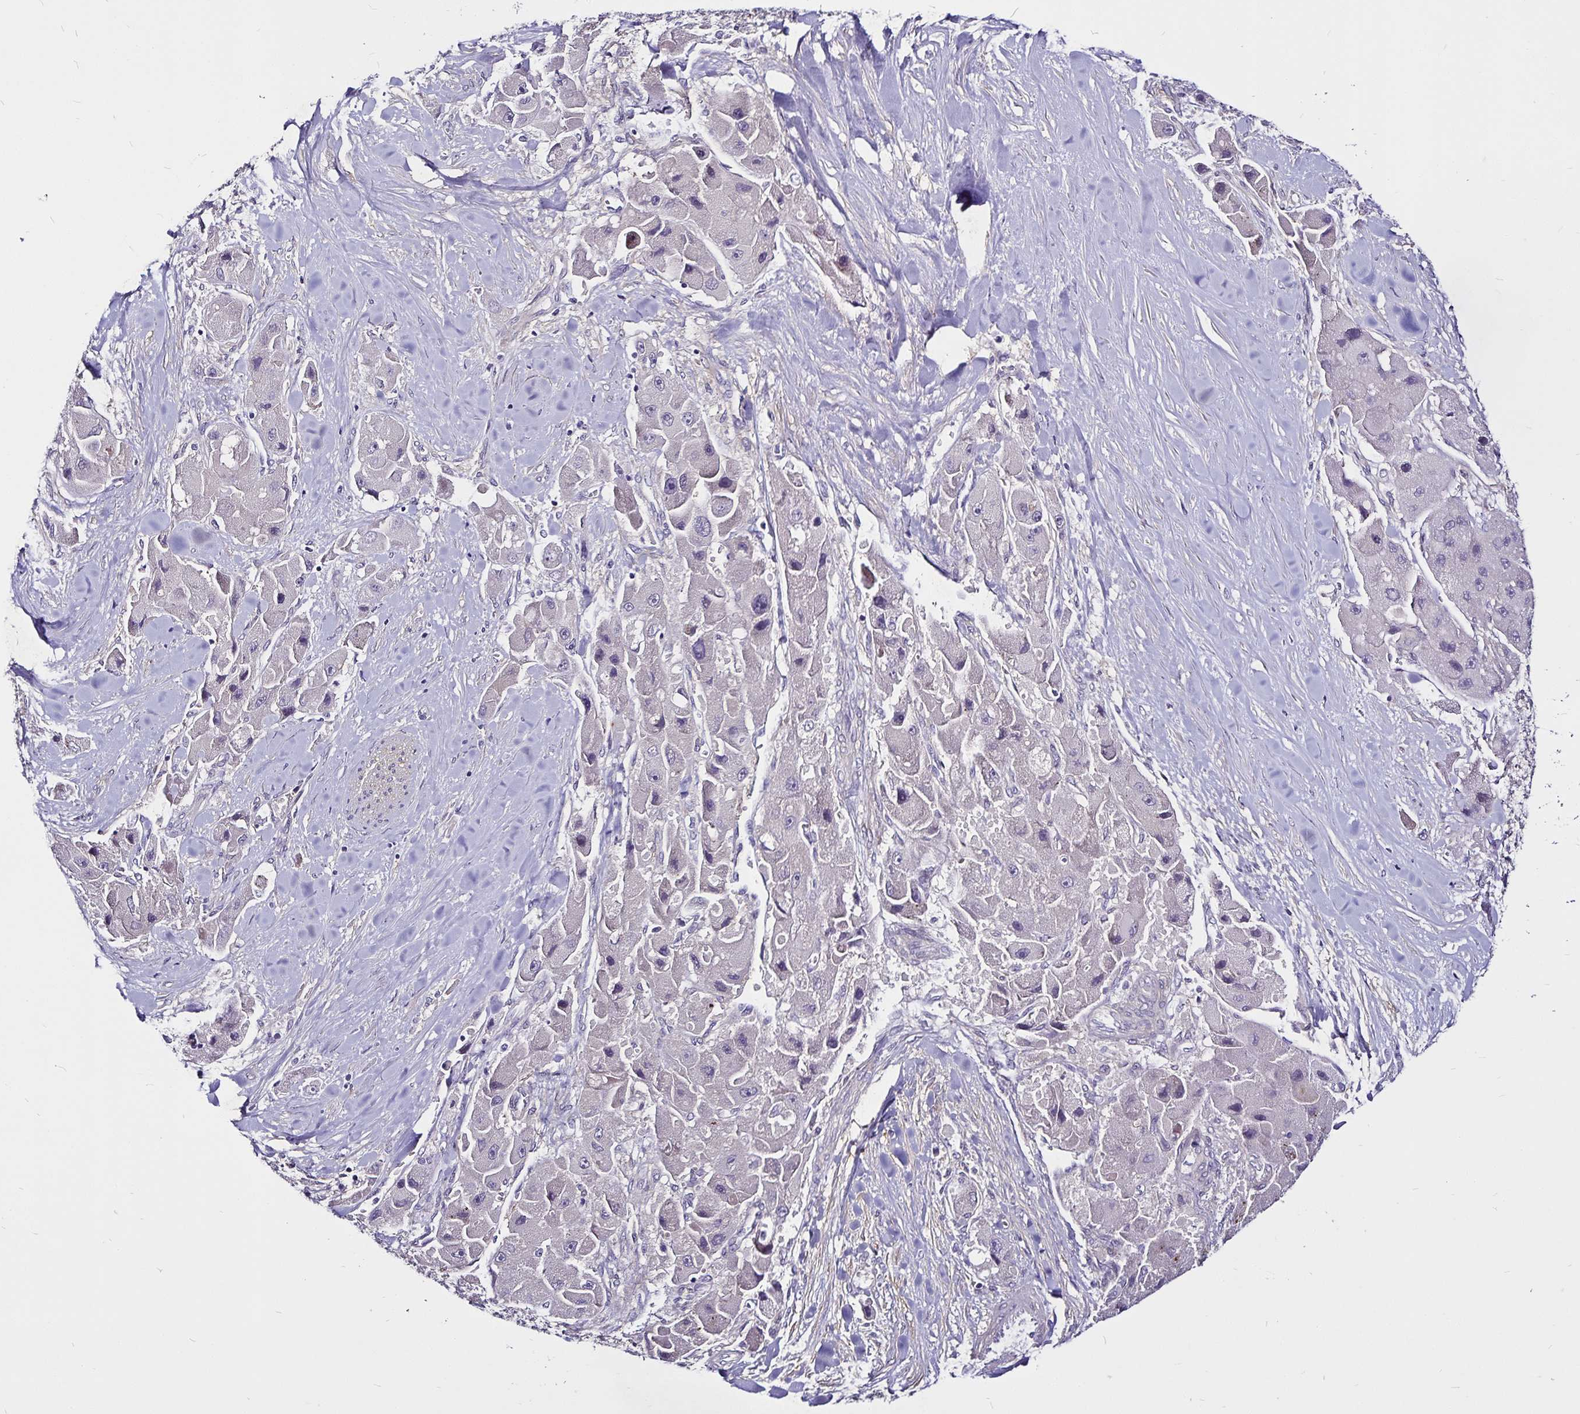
{"staining": {"intensity": "negative", "quantity": "none", "location": "none"}, "tissue": "liver cancer", "cell_type": "Tumor cells", "image_type": "cancer", "snomed": [{"axis": "morphology", "description": "Carcinoma, Hepatocellular, NOS"}, {"axis": "topography", "description": "Liver"}], "caption": "Immunohistochemistry photomicrograph of neoplastic tissue: human hepatocellular carcinoma (liver) stained with DAB (3,3'-diaminobenzidine) reveals no significant protein positivity in tumor cells.", "gene": "GNG12", "patient": {"sex": "male", "age": 24}}